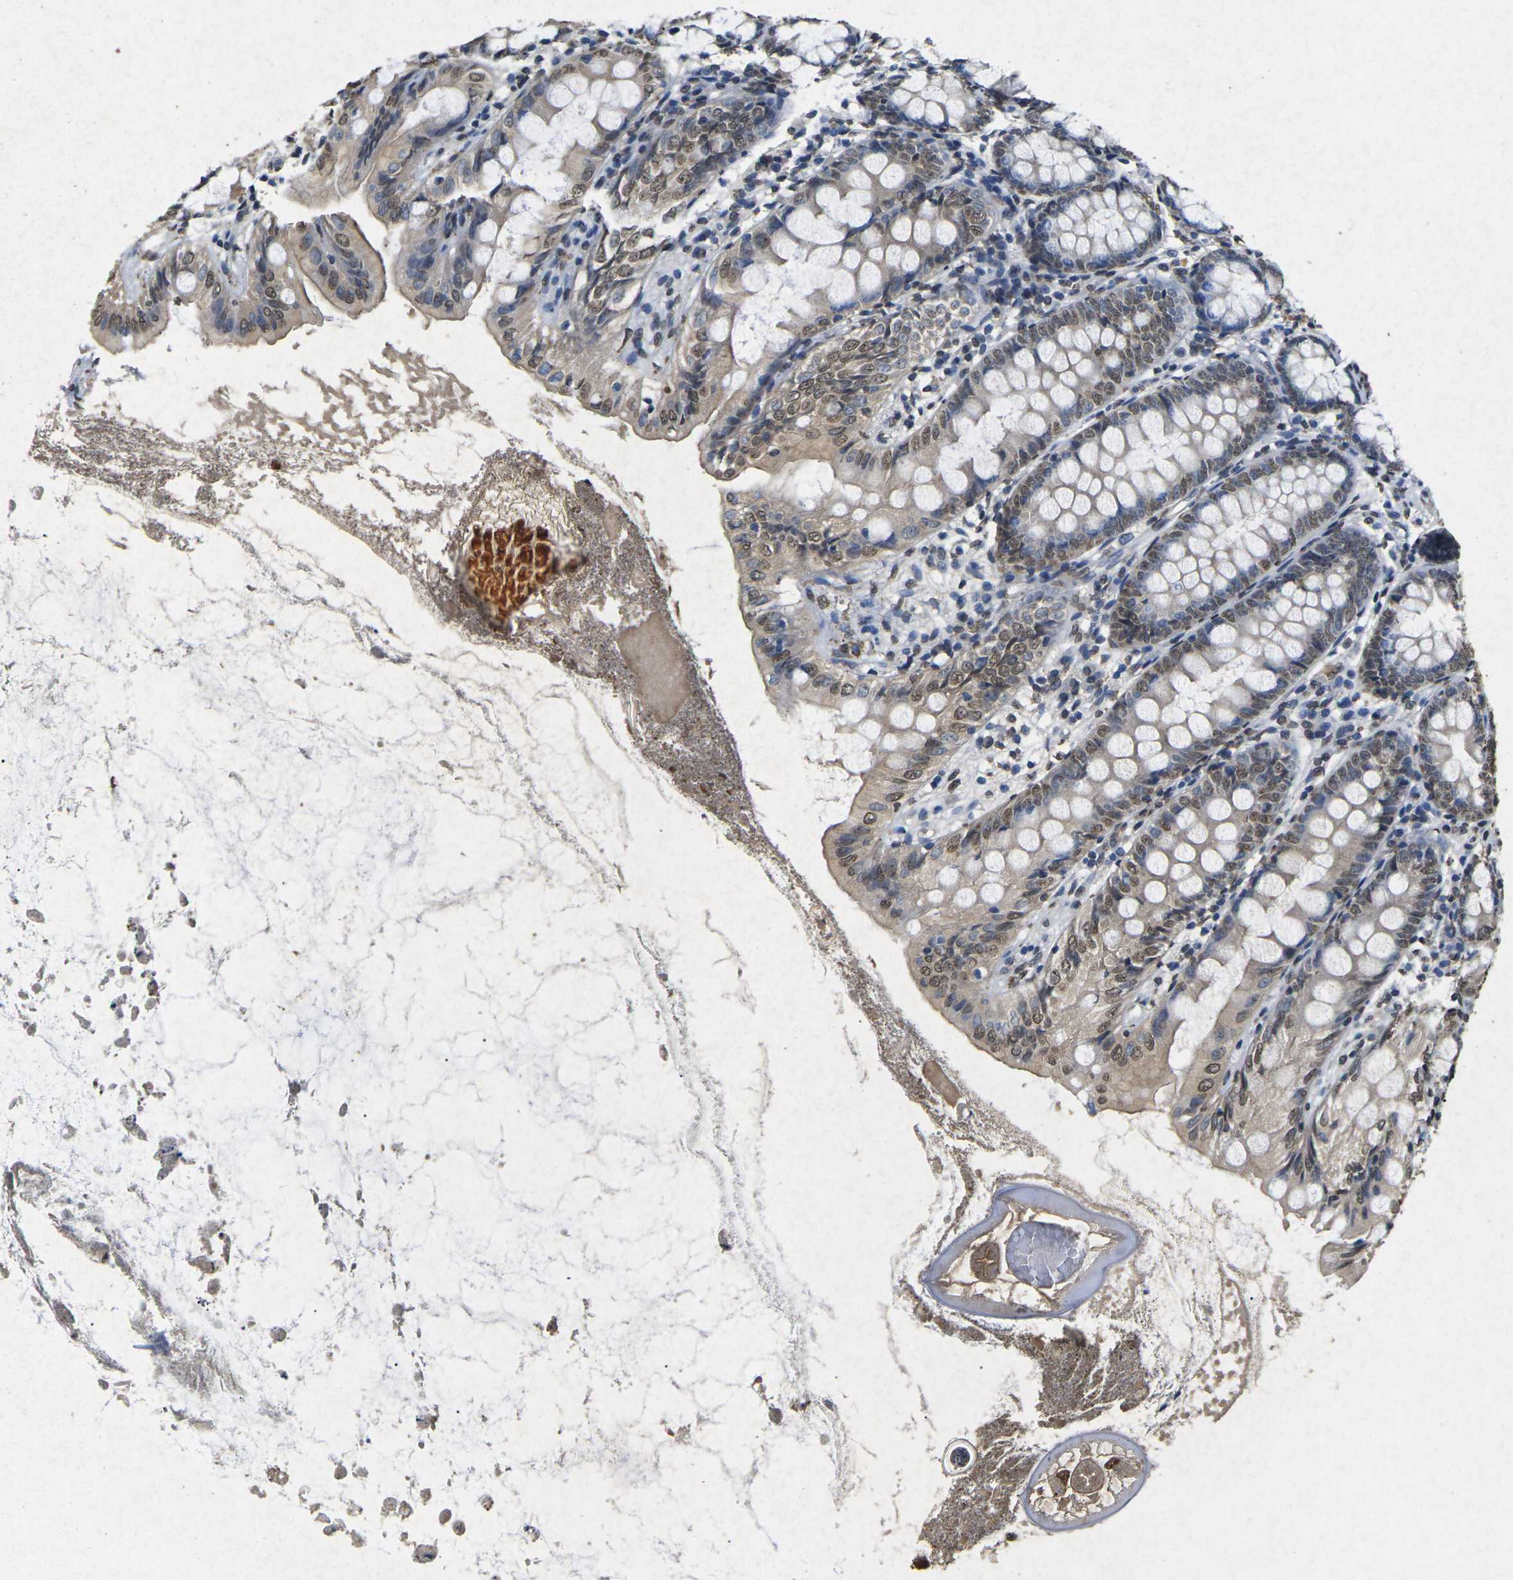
{"staining": {"intensity": "weak", "quantity": ">75%", "location": "cytoplasmic/membranous,nuclear"}, "tissue": "appendix", "cell_type": "Glandular cells", "image_type": "normal", "snomed": [{"axis": "morphology", "description": "Normal tissue, NOS"}, {"axis": "topography", "description": "Appendix"}], "caption": "Immunohistochemistry (IHC) image of normal appendix stained for a protein (brown), which shows low levels of weak cytoplasmic/membranous,nuclear staining in about >75% of glandular cells.", "gene": "SCNN1B", "patient": {"sex": "female", "age": 77}}